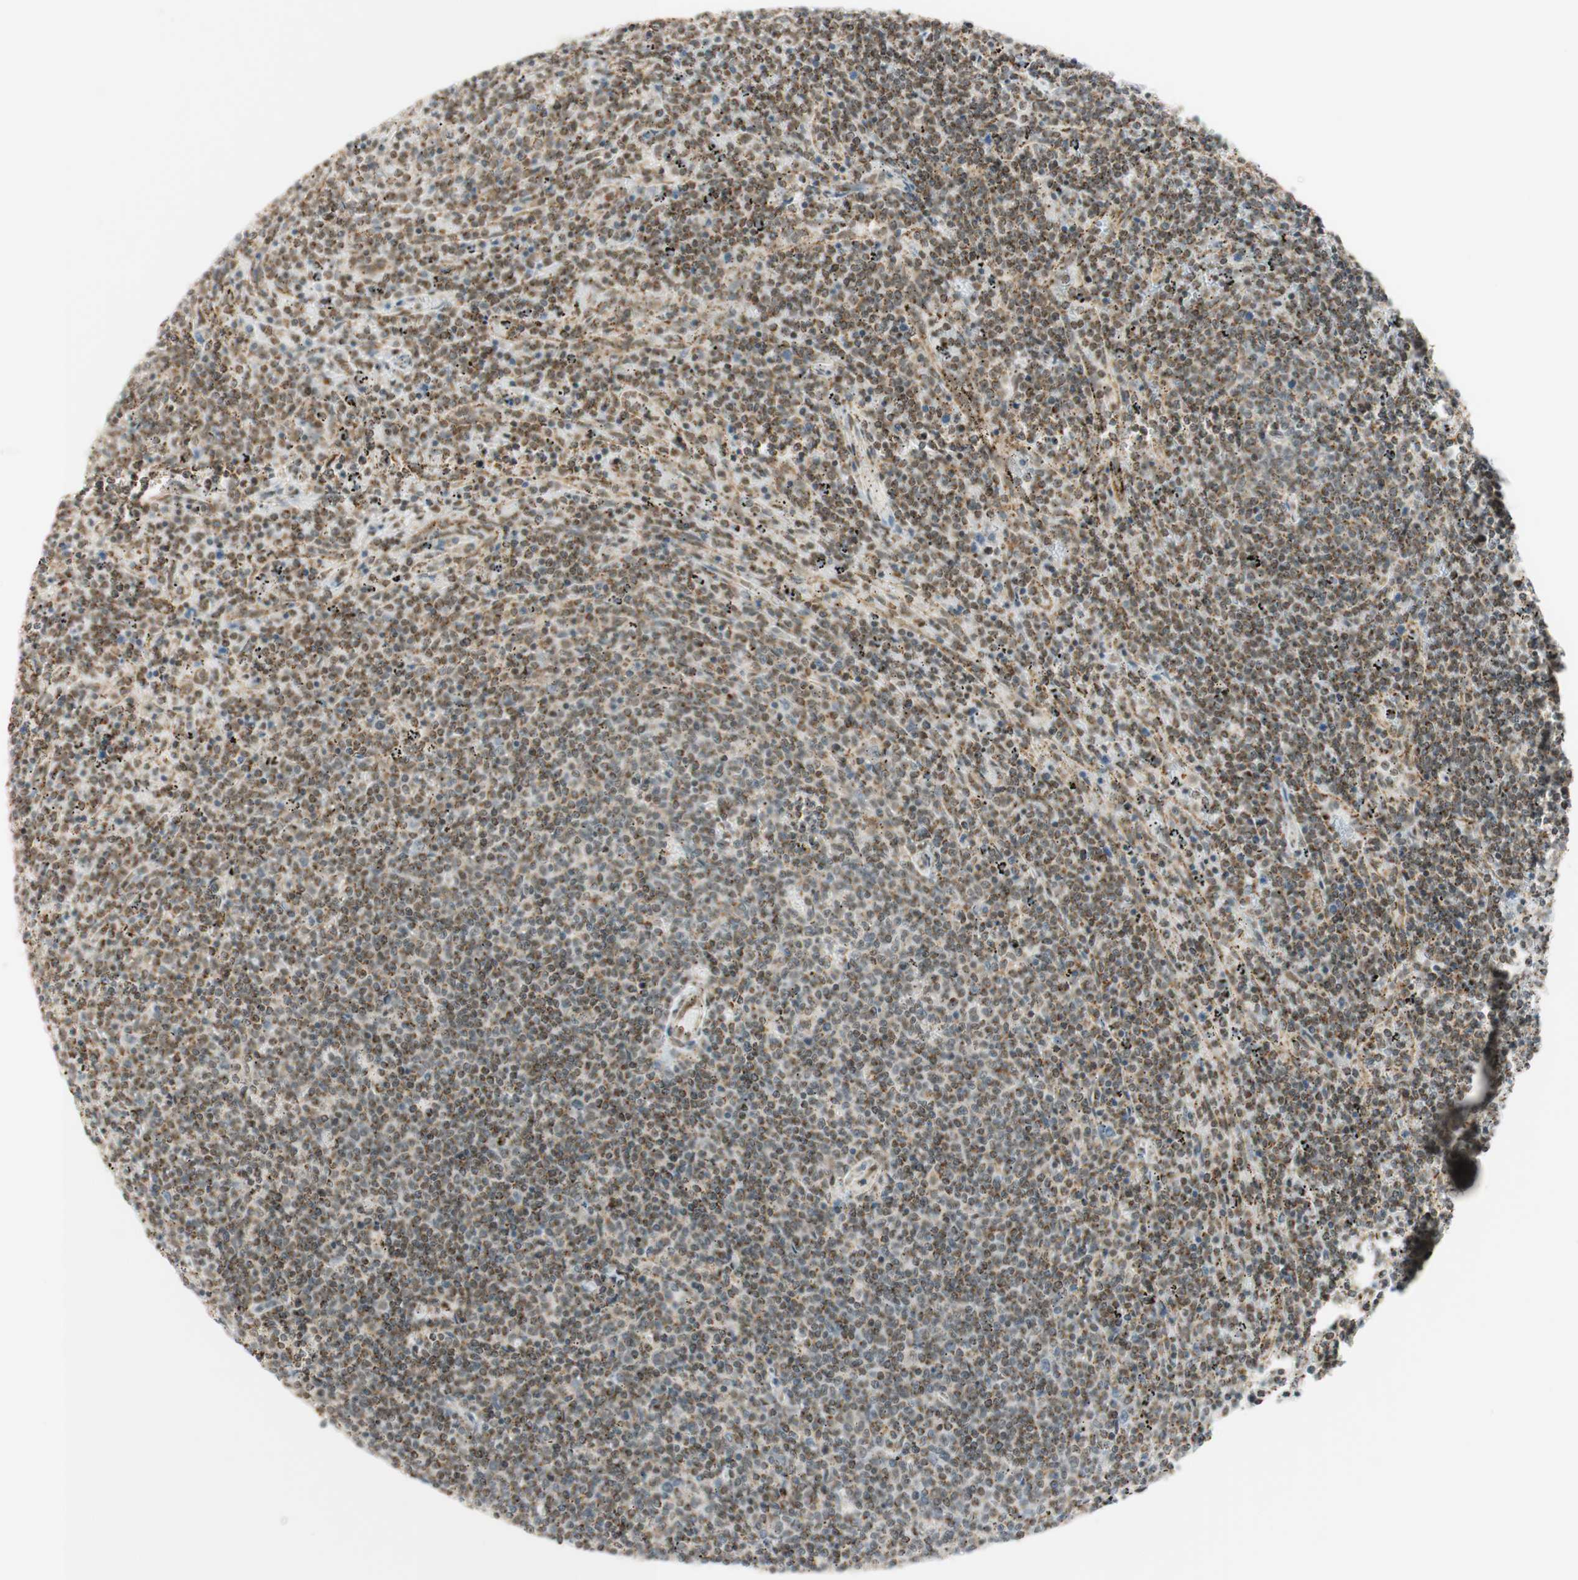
{"staining": {"intensity": "moderate", "quantity": ">75%", "location": "cytoplasmic/membranous"}, "tissue": "lymphoma", "cell_type": "Tumor cells", "image_type": "cancer", "snomed": [{"axis": "morphology", "description": "Malignant lymphoma, non-Hodgkin's type, Low grade"}, {"axis": "topography", "description": "Spleen"}], "caption": "High-magnification brightfield microscopy of malignant lymphoma, non-Hodgkin's type (low-grade) stained with DAB (3,3'-diaminobenzidine) (brown) and counterstained with hematoxylin (blue). tumor cells exhibit moderate cytoplasmic/membranous staining is appreciated in approximately>75% of cells. The staining is performed using DAB brown chromogen to label protein expression. The nuclei are counter-stained blue using hematoxylin.", "gene": "ZNF782", "patient": {"sex": "female", "age": 50}}